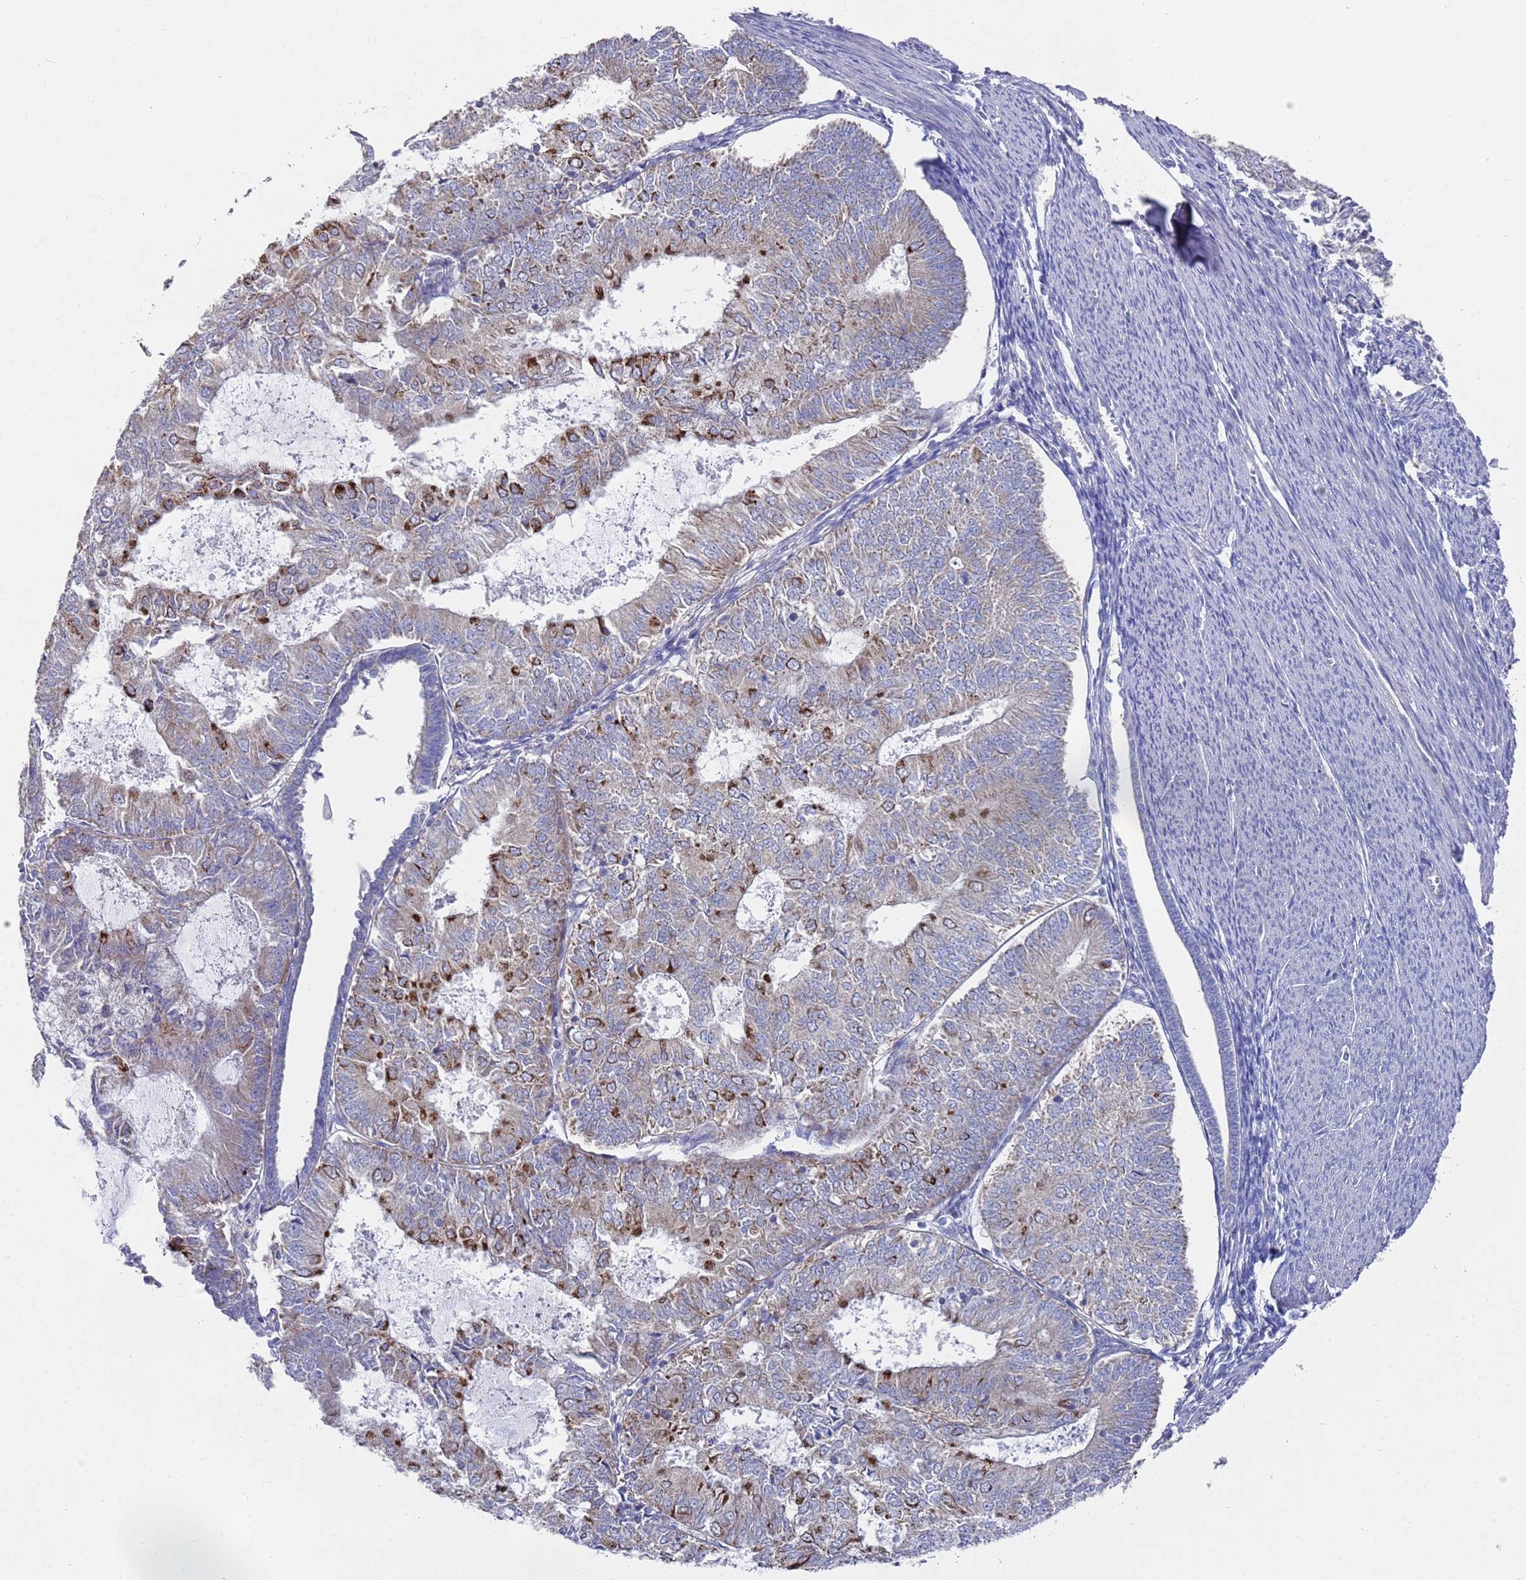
{"staining": {"intensity": "strong", "quantity": "<25%", "location": "cytoplasmic/membranous"}, "tissue": "endometrial cancer", "cell_type": "Tumor cells", "image_type": "cancer", "snomed": [{"axis": "morphology", "description": "Adenocarcinoma, NOS"}, {"axis": "topography", "description": "Endometrium"}], "caption": "Strong cytoplasmic/membranous expression is identified in approximately <25% of tumor cells in adenocarcinoma (endometrial).", "gene": "NPEPPS", "patient": {"sex": "female", "age": 57}}